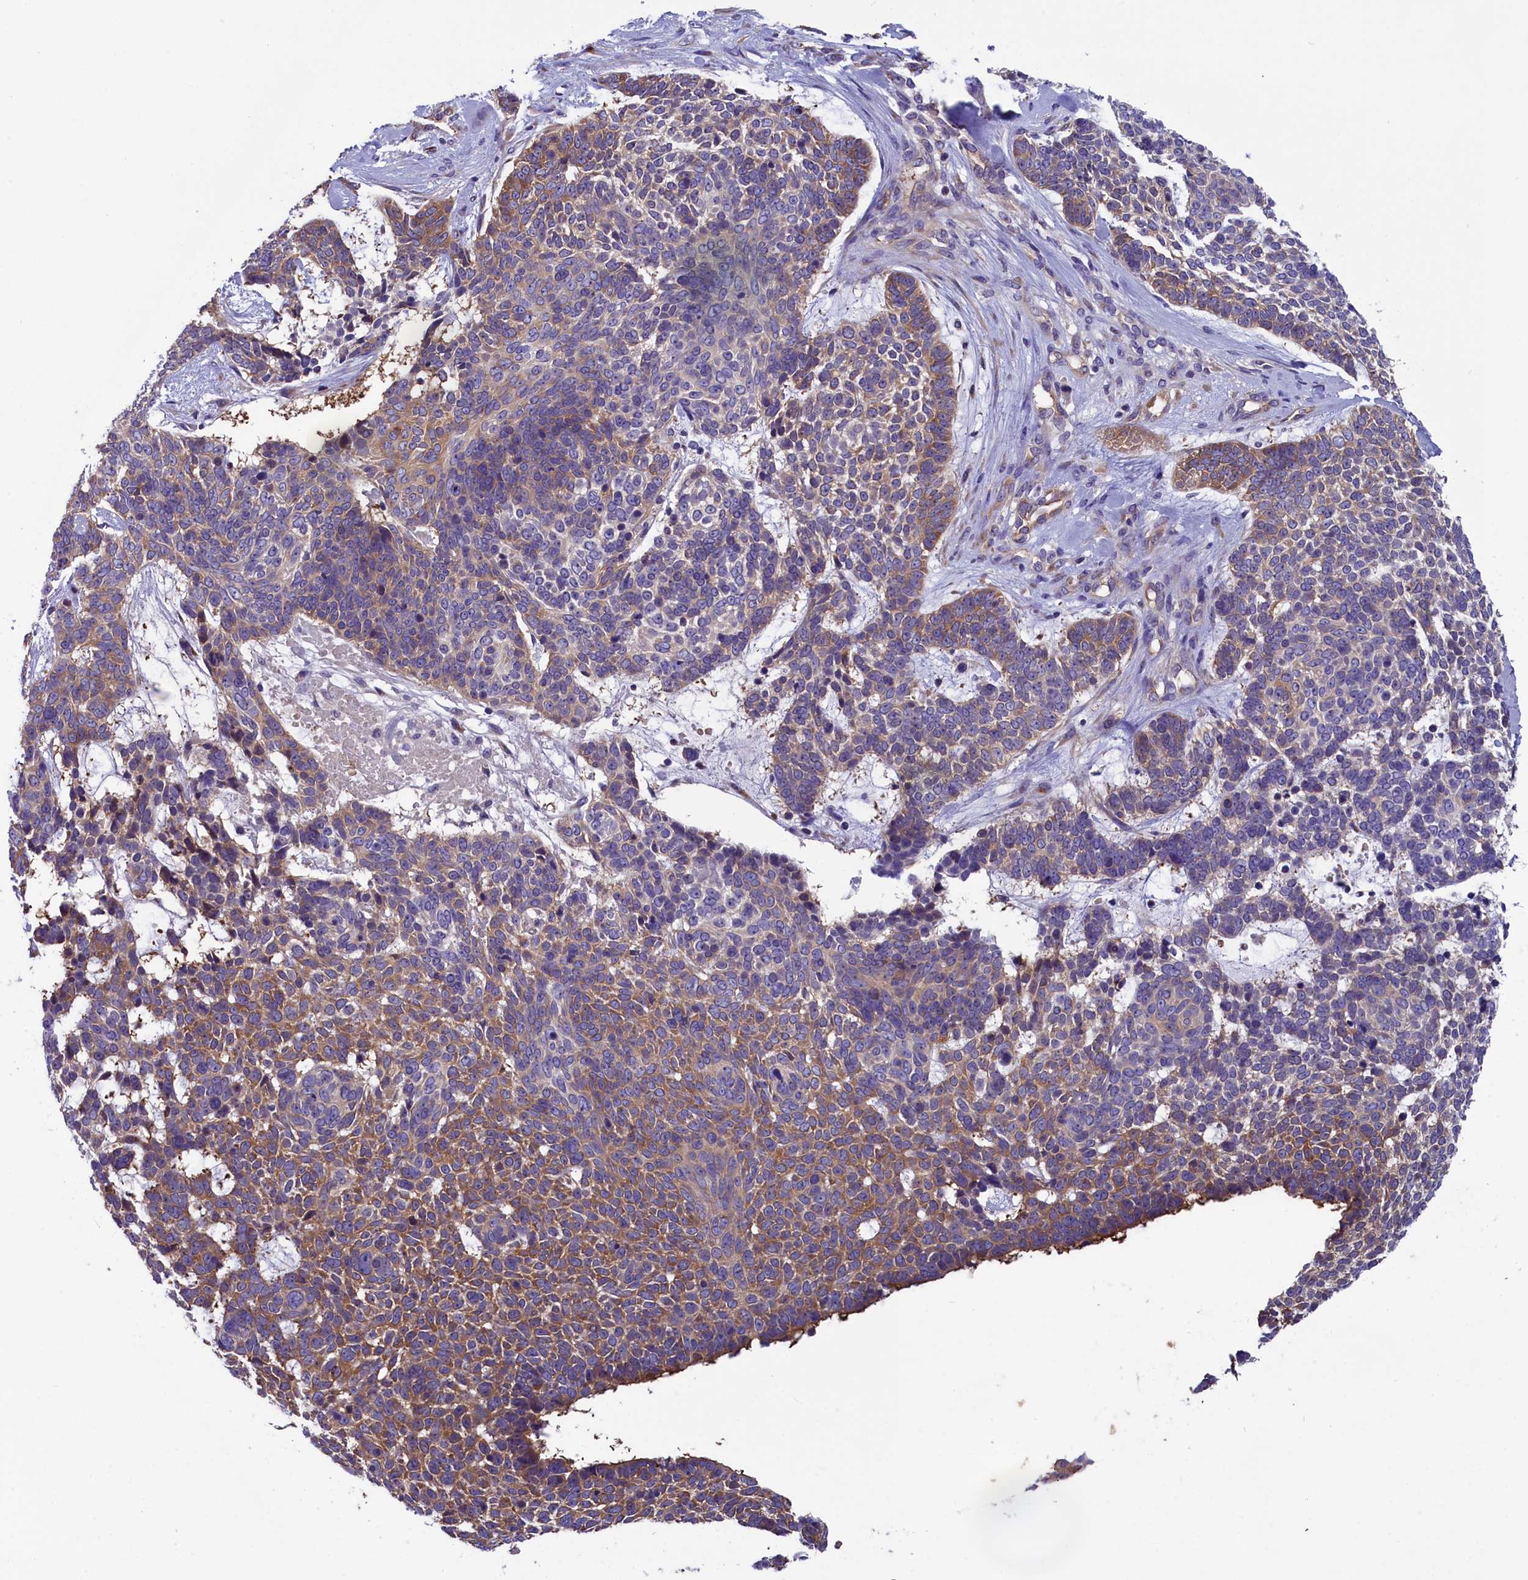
{"staining": {"intensity": "moderate", "quantity": "25%-75%", "location": "cytoplasmic/membranous"}, "tissue": "skin cancer", "cell_type": "Tumor cells", "image_type": "cancer", "snomed": [{"axis": "morphology", "description": "Basal cell carcinoma"}, {"axis": "topography", "description": "Skin"}], "caption": "Immunohistochemistry (IHC) micrograph of human basal cell carcinoma (skin) stained for a protein (brown), which displays medium levels of moderate cytoplasmic/membranous expression in approximately 25%-75% of tumor cells.", "gene": "ABCC8", "patient": {"sex": "female", "age": 81}}